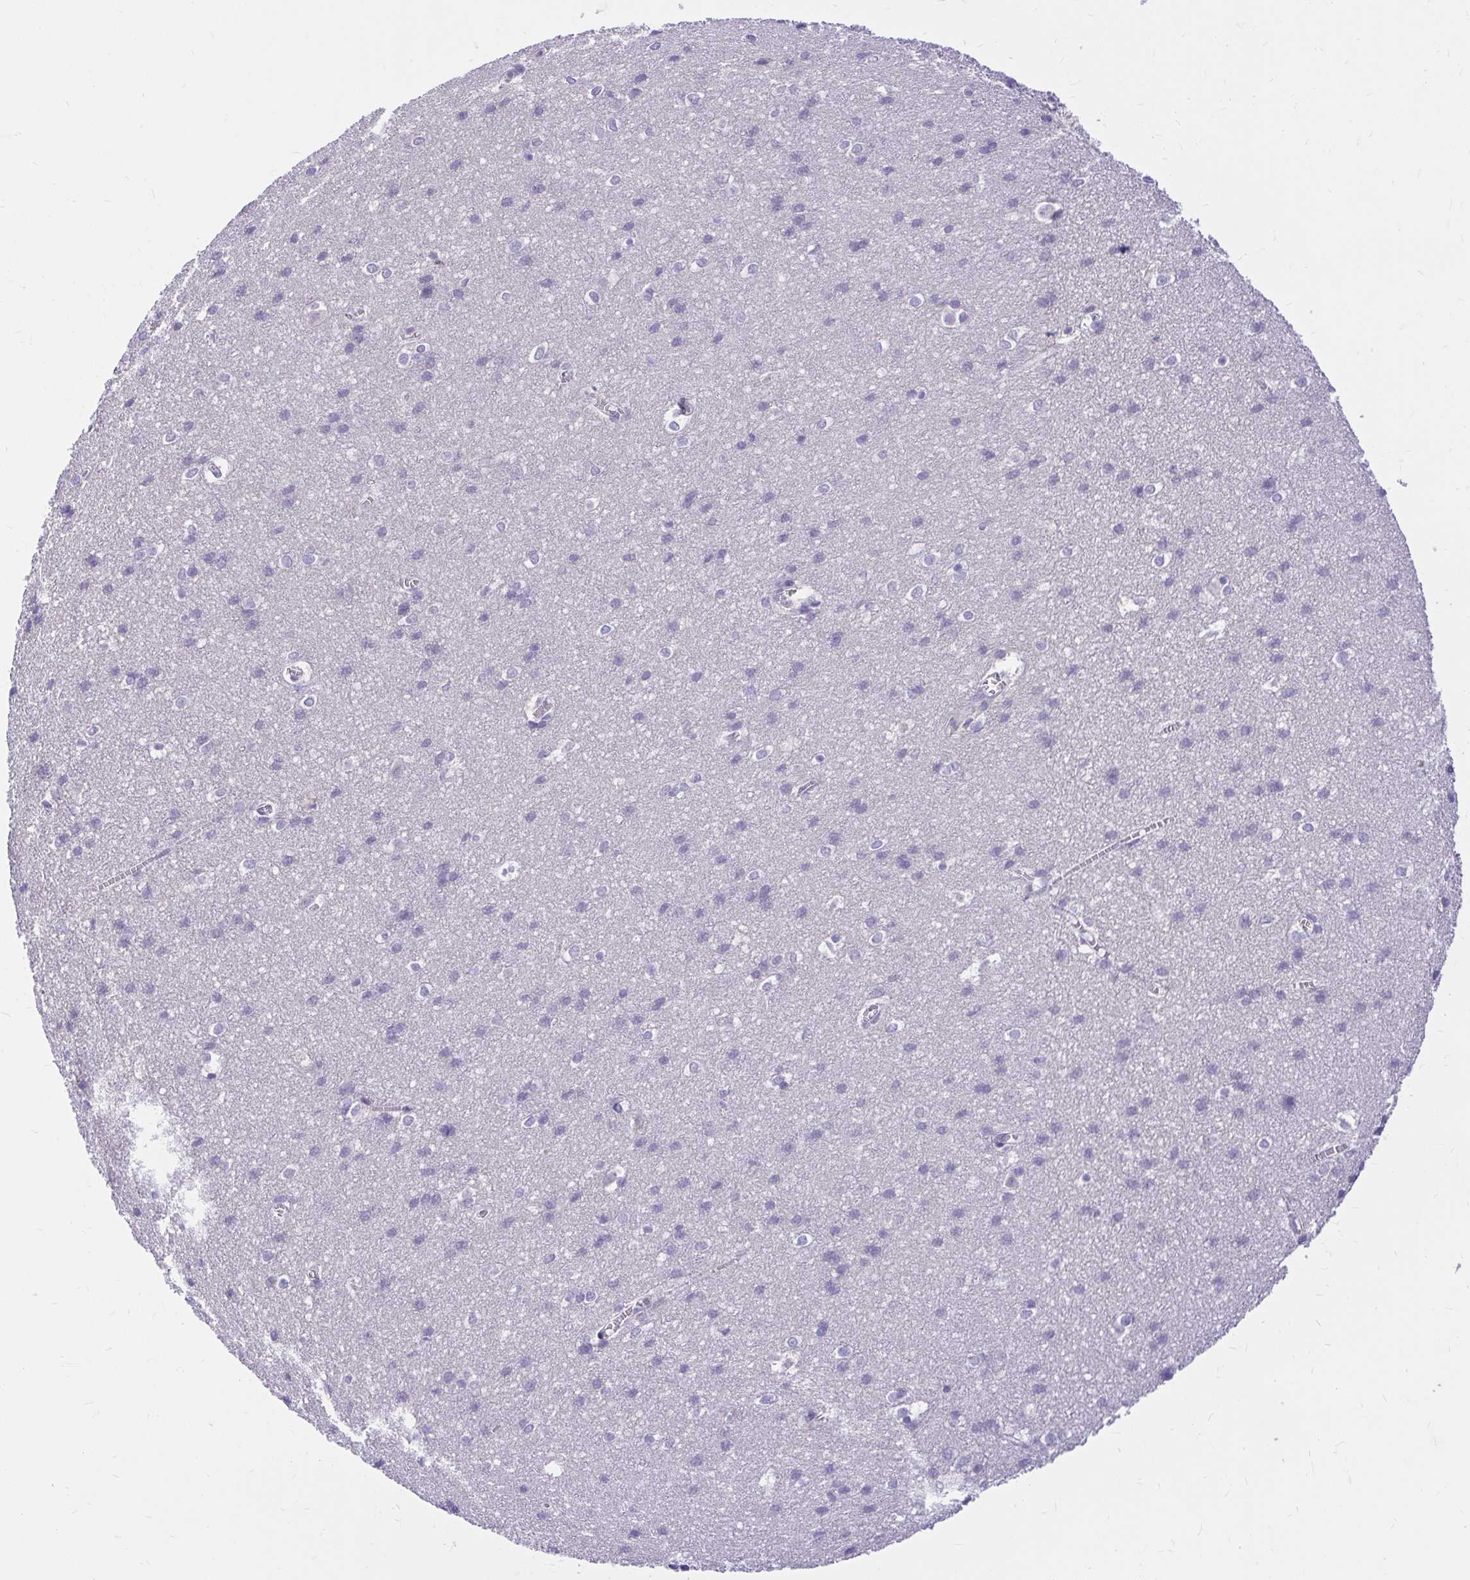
{"staining": {"intensity": "negative", "quantity": "none", "location": "none"}, "tissue": "cerebral cortex", "cell_type": "Endothelial cells", "image_type": "normal", "snomed": [{"axis": "morphology", "description": "Normal tissue, NOS"}, {"axis": "topography", "description": "Cerebral cortex"}], "caption": "Image shows no protein positivity in endothelial cells of unremarkable cerebral cortex.", "gene": "PKN3", "patient": {"sex": "male", "age": 37}}